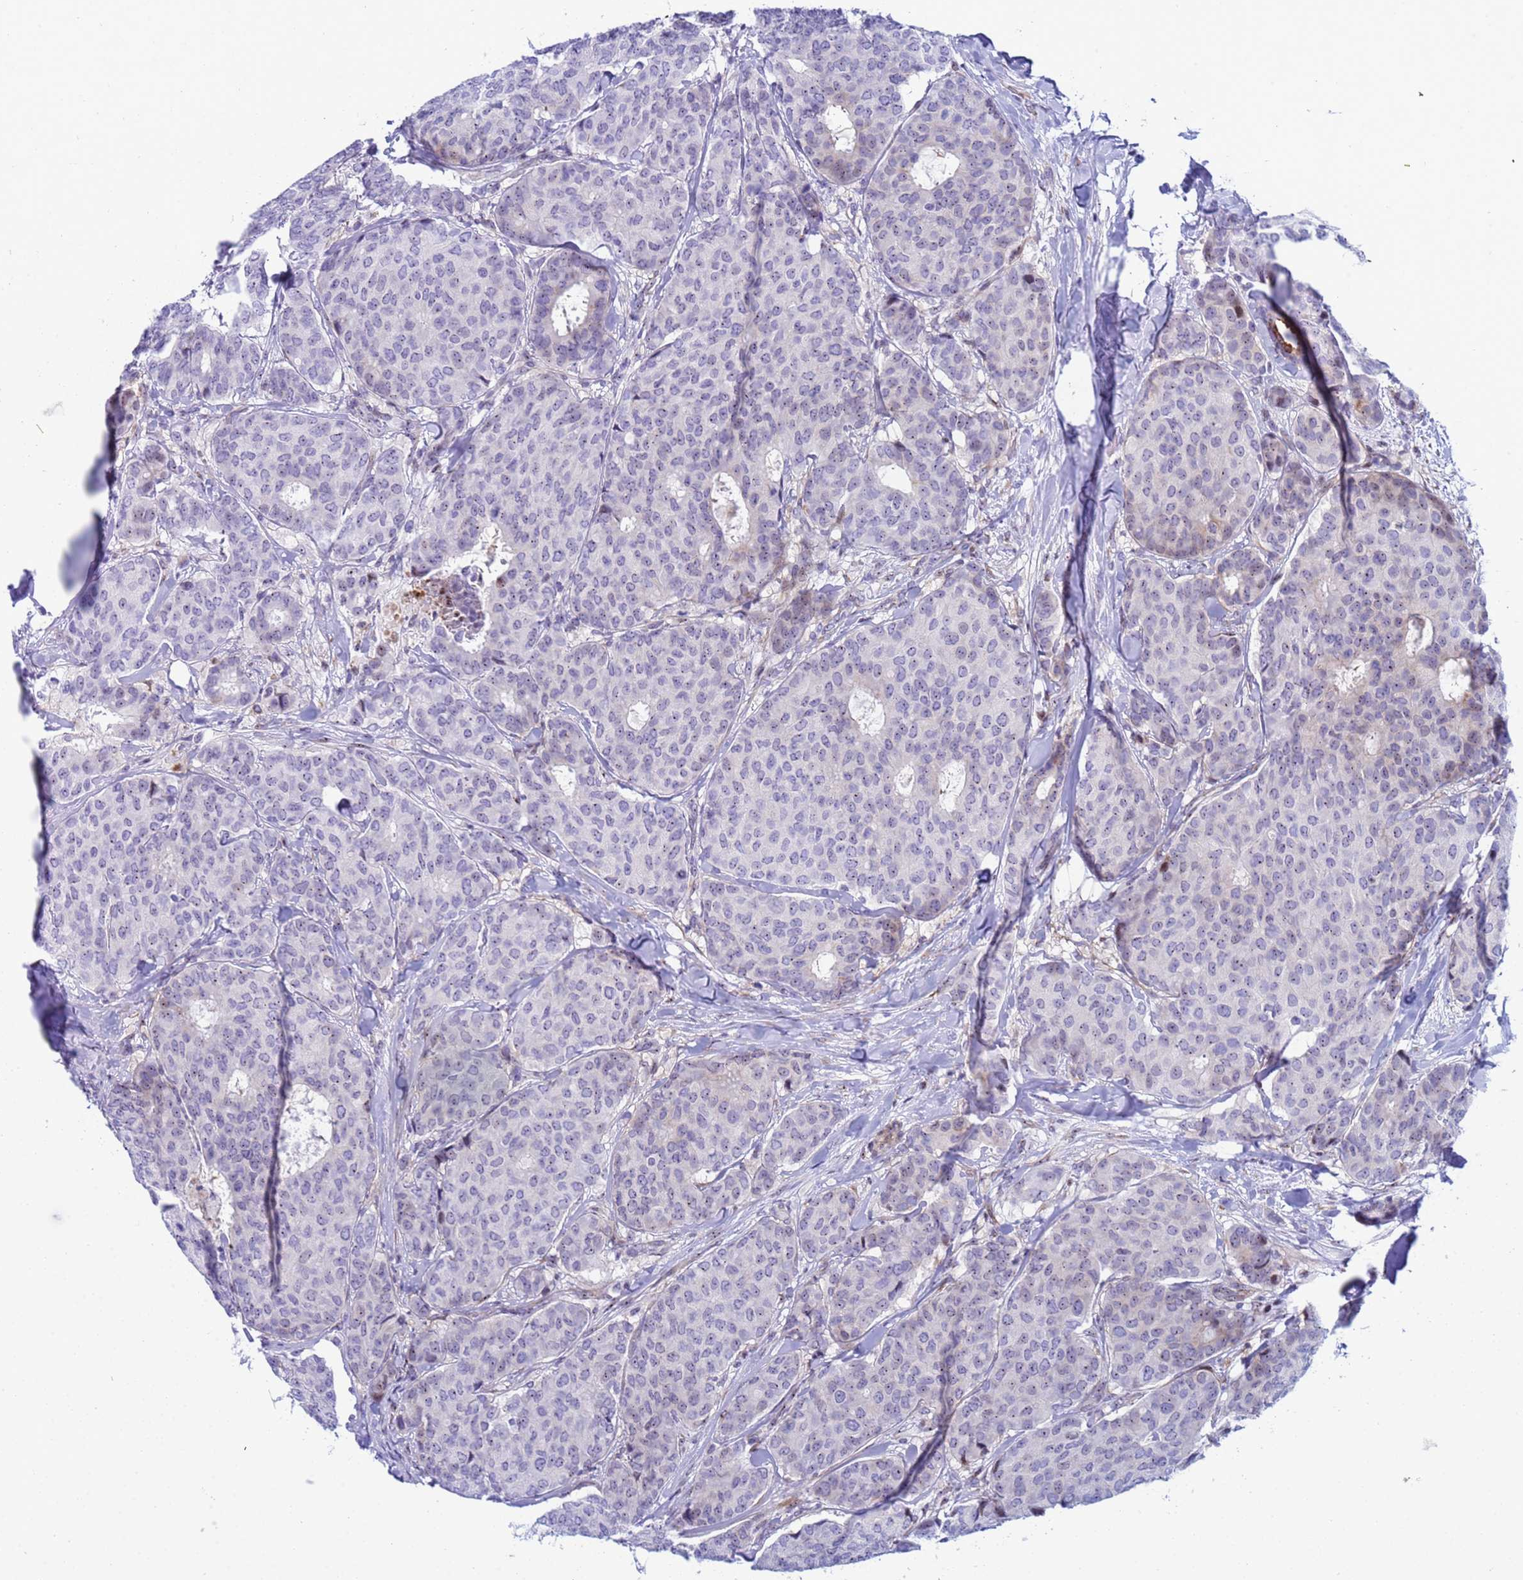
{"staining": {"intensity": "negative", "quantity": "none", "location": "none"}, "tissue": "breast cancer", "cell_type": "Tumor cells", "image_type": "cancer", "snomed": [{"axis": "morphology", "description": "Duct carcinoma"}, {"axis": "topography", "description": "Breast"}], "caption": "IHC photomicrograph of neoplastic tissue: breast intraductal carcinoma stained with DAB (3,3'-diaminobenzidine) shows no significant protein positivity in tumor cells.", "gene": "POP5", "patient": {"sex": "female", "age": 75}}